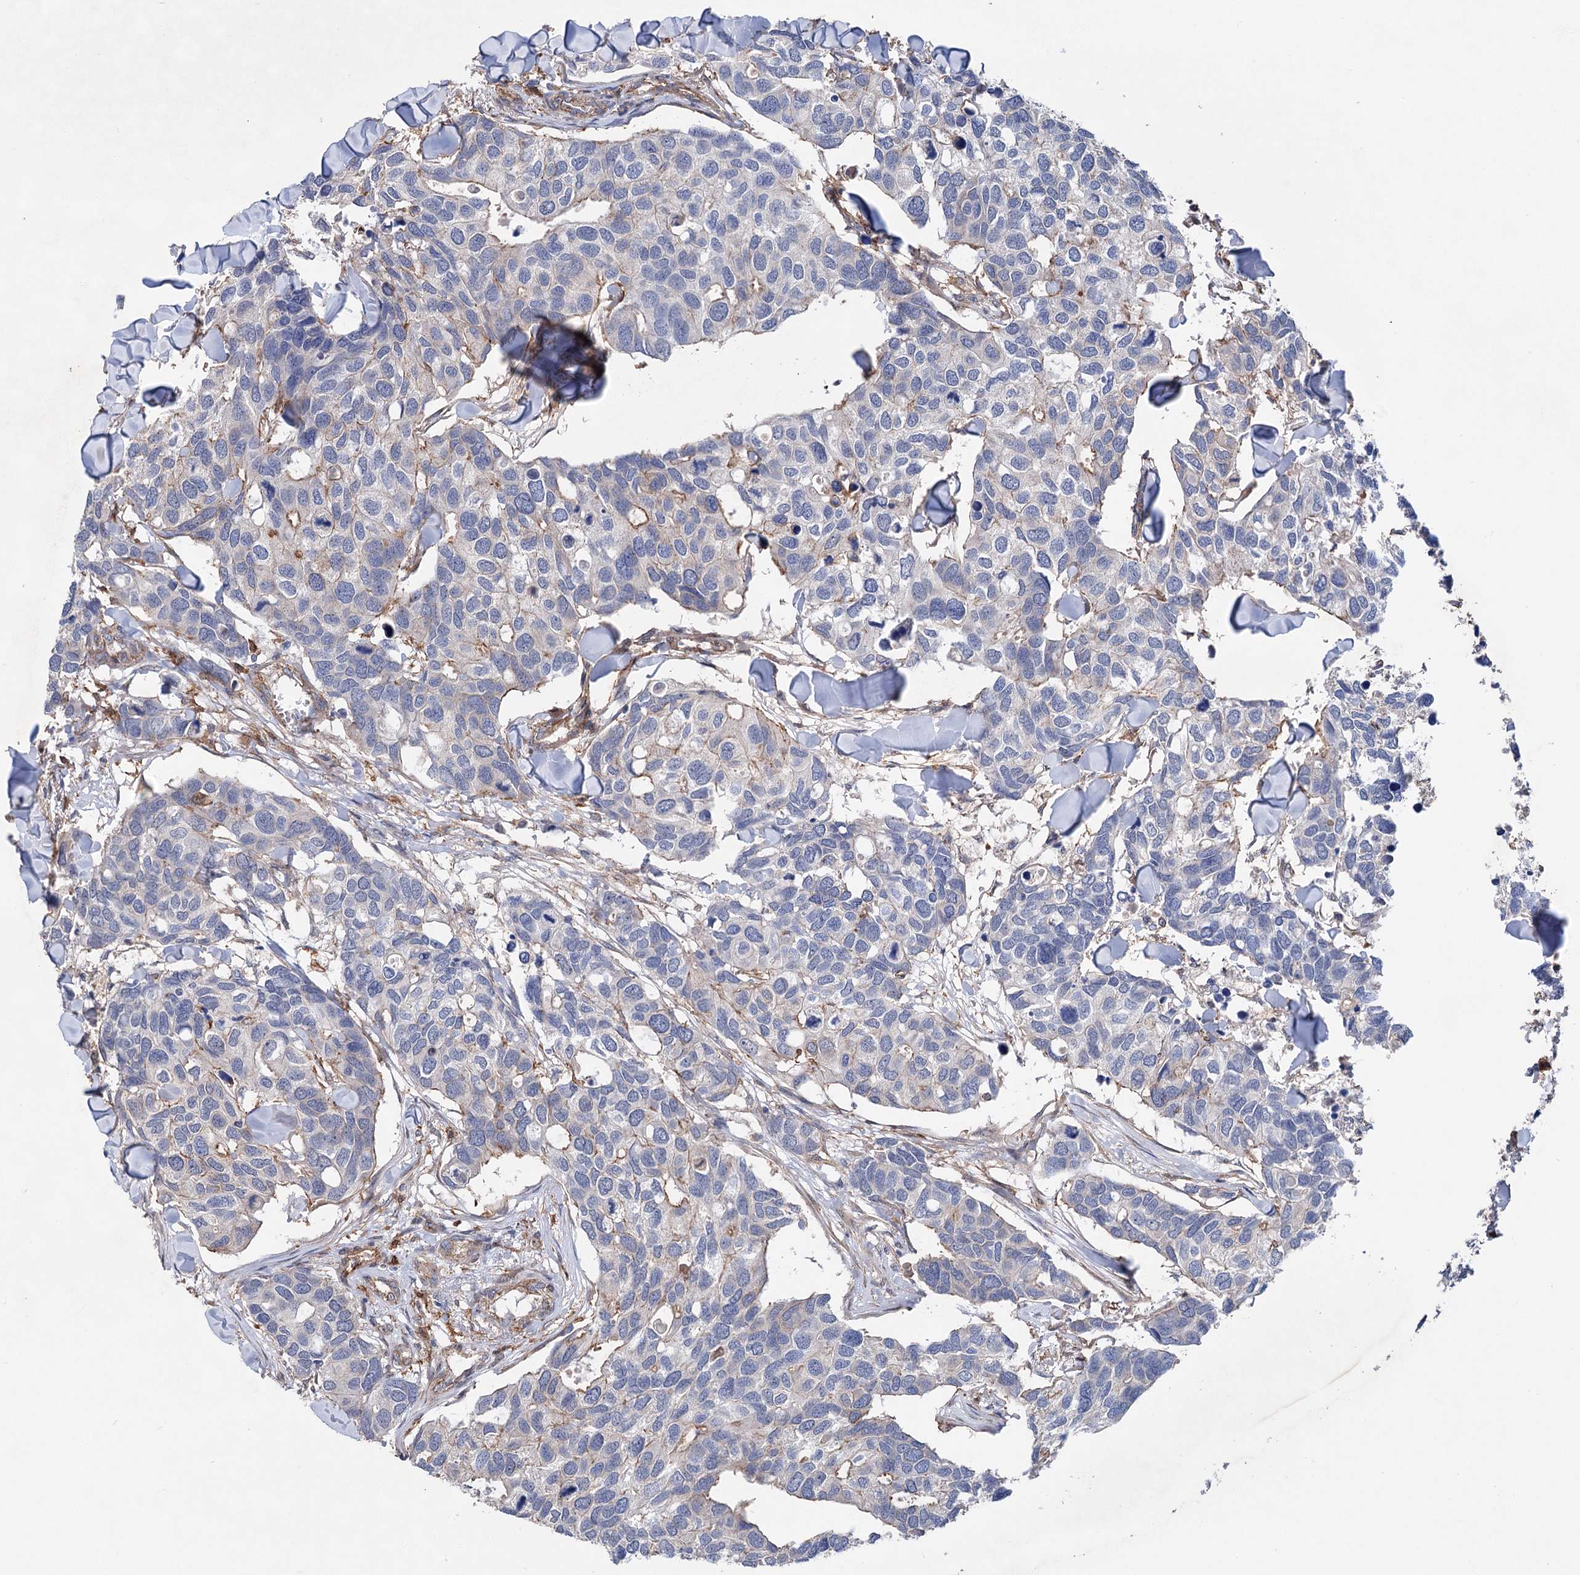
{"staining": {"intensity": "moderate", "quantity": "<25%", "location": "cytoplasmic/membranous"}, "tissue": "breast cancer", "cell_type": "Tumor cells", "image_type": "cancer", "snomed": [{"axis": "morphology", "description": "Duct carcinoma"}, {"axis": "topography", "description": "Breast"}], "caption": "Moderate cytoplasmic/membranous protein expression is appreciated in about <25% of tumor cells in breast cancer (invasive ductal carcinoma).", "gene": "TMTC3", "patient": {"sex": "female", "age": 83}}